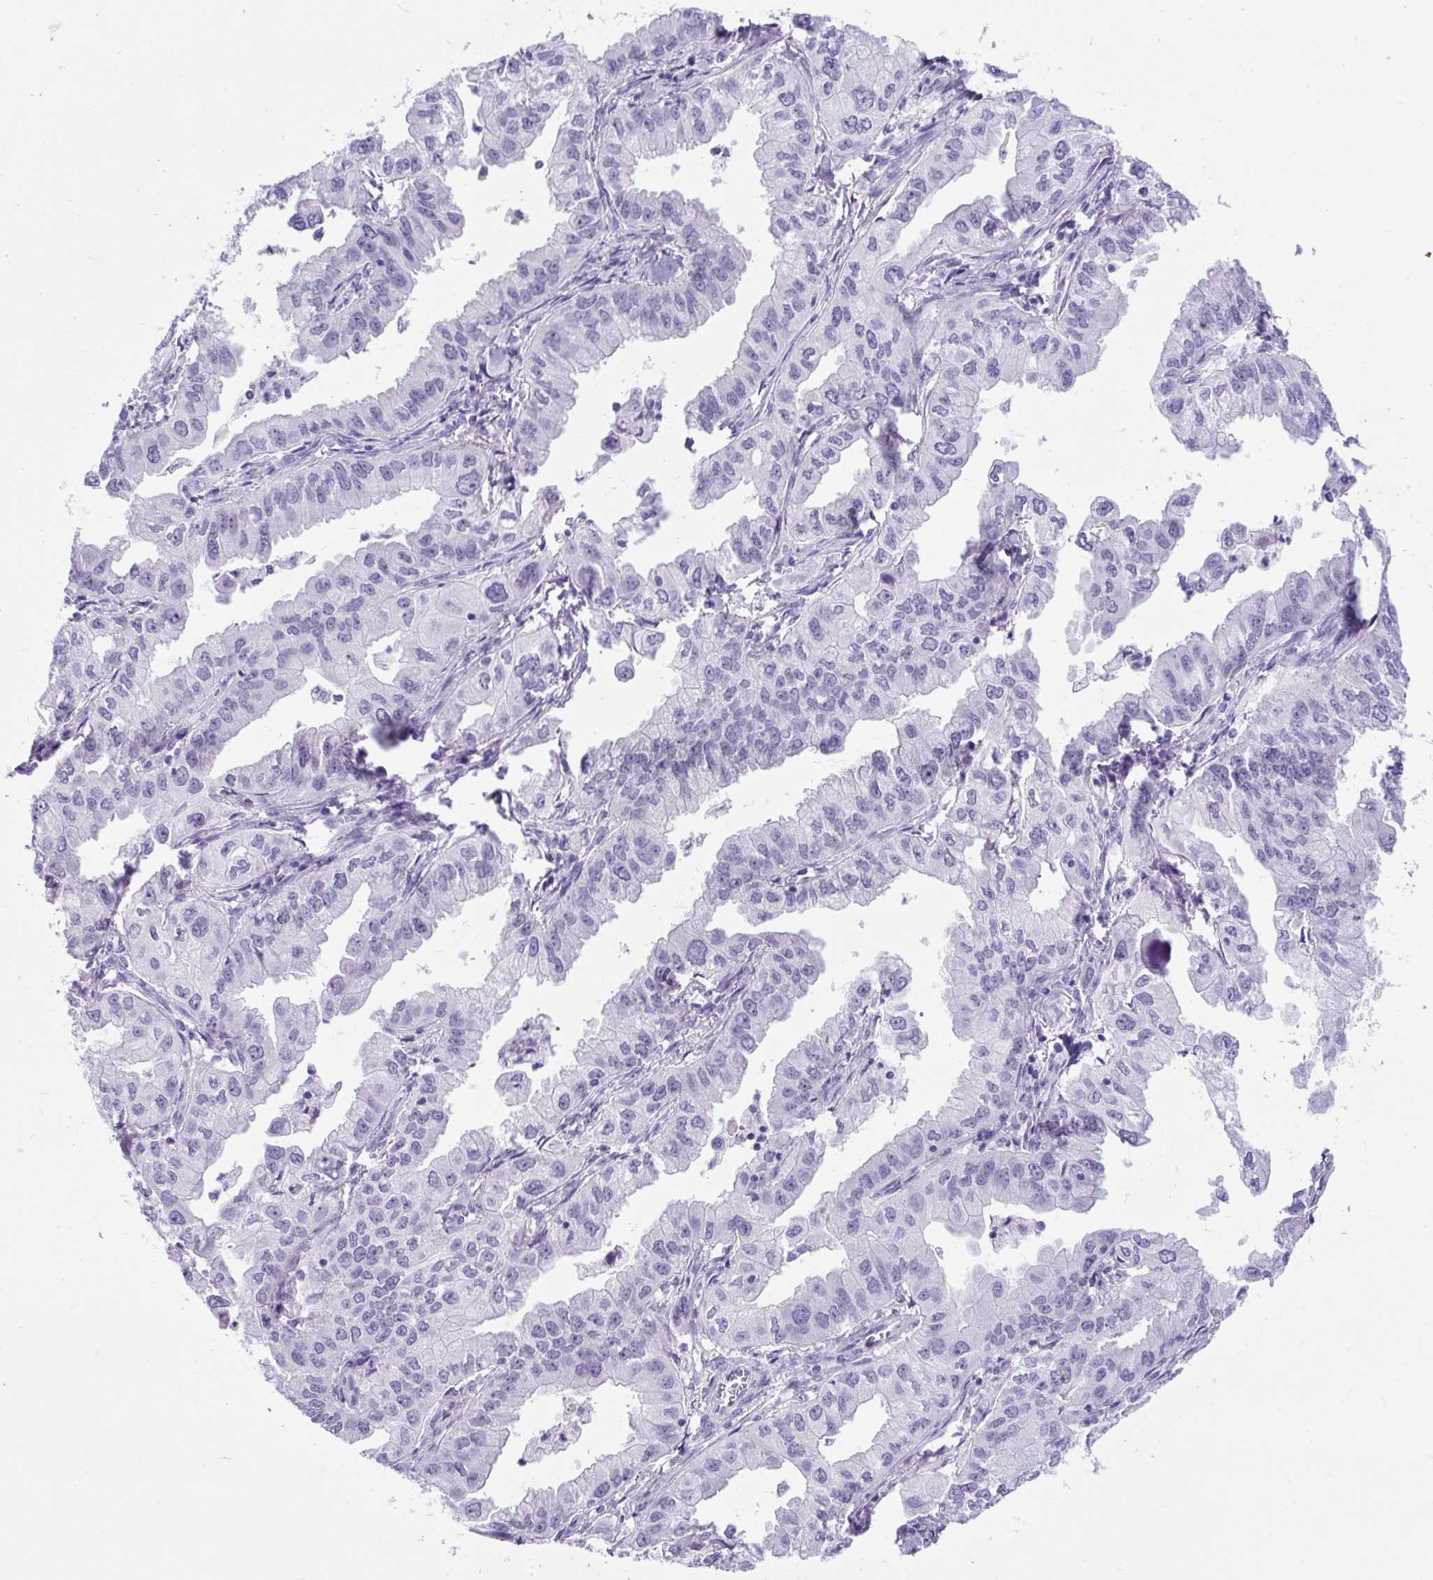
{"staining": {"intensity": "negative", "quantity": "none", "location": "none"}, "tissue": "lung cancer", "cell_type": "Tumor cells", "image_type": "cancer", "snomed": [{"axis": "morphology", "description": "Adenocarcinoma, NOS"}, {"axis": "topography", "description": "Lung"}], "caption": "Adenocarcinoma (lung) was stained to show a protein in brown. There is no significant expression in tumor cells.", "gene": "SCGB1A1", "patient": {"sex": "male", "age": 48}}